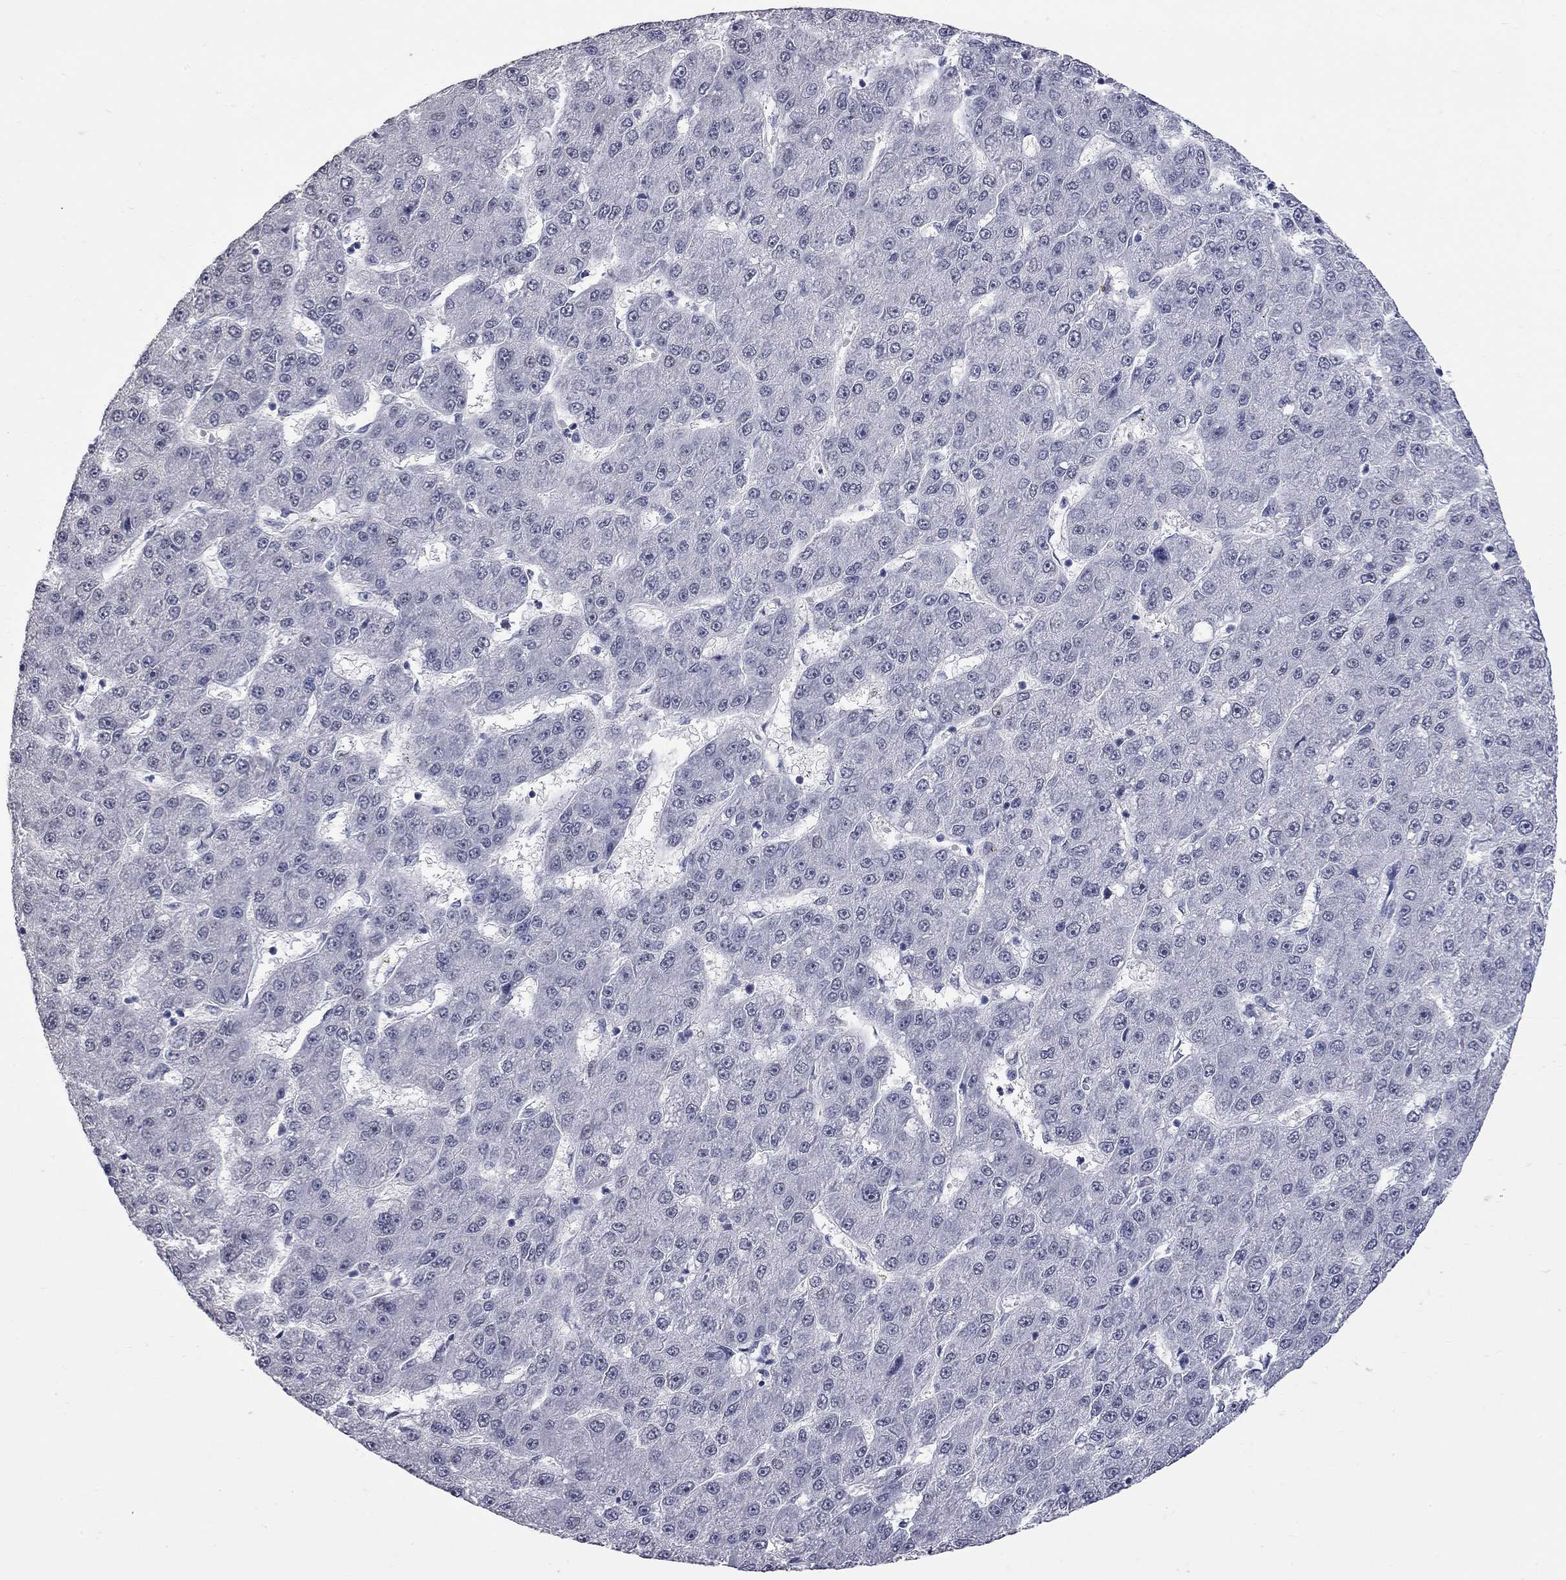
{"staining": {"intensity": "negative", "quantity": "none", "location": "none"}, "tissue": "liver cancer", "cell_type": "Tumor cells", "image_type": "cancer", "snomed": [{"axis": "morphology", "description": "Carcinoma, Hepatocellular, NOS"}, {"axis": "topography", "description": "Liver"}], "caption": "Liver hepatocellular carcinoma was stained to show a protein in brown. There is no significant positivity in tumor cells.", "gene": "ZNF154", "patient": {"sex": "male", "age": 67}}